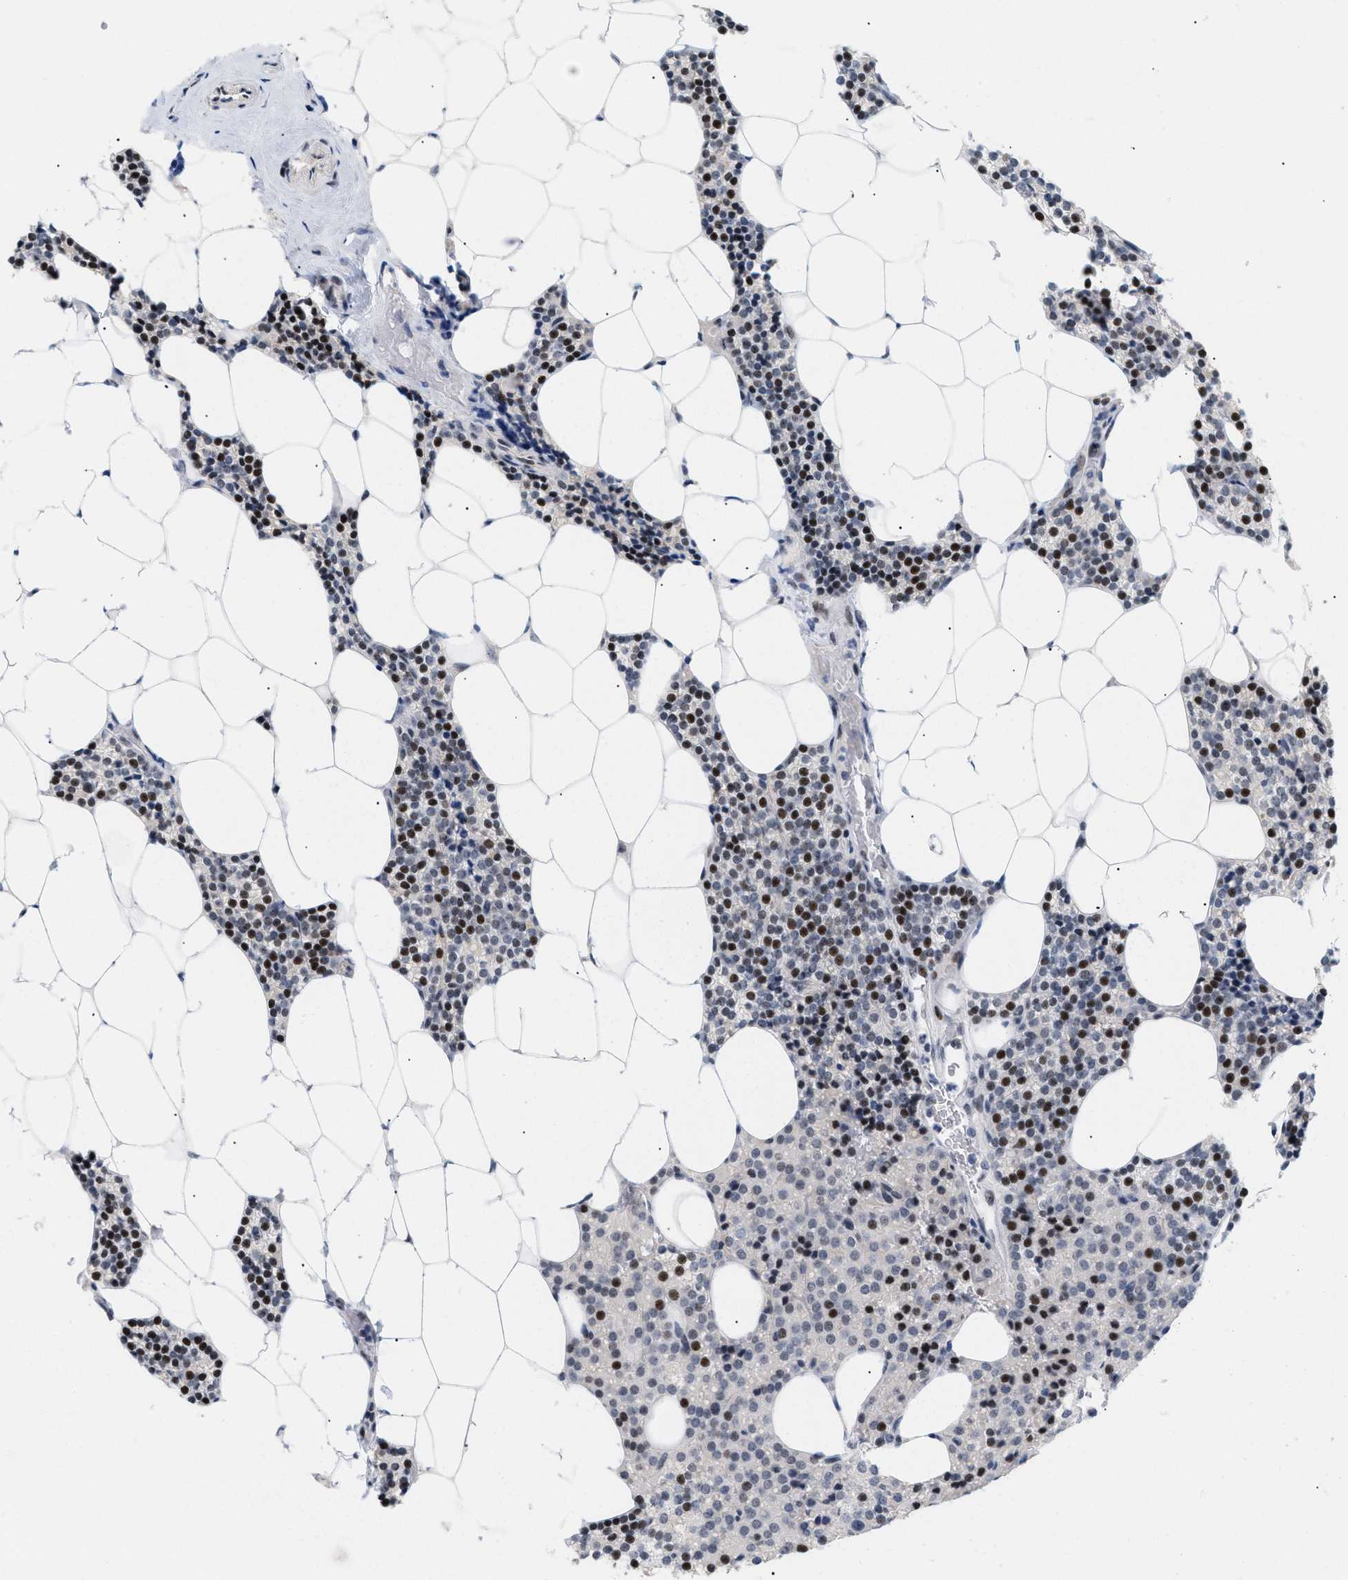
{"staining": {"intensity": "strong", "quantity": "<25%", "location": "nuclear"}, "tissue": "parathyroid gland", "cell_type": "Glandular cells", "image_type": "normal", "snomed": [{"axis": "morphology", "description": "Normal tissue, NOS"}, {"axis": "morphology", "description": "Adenoma, NOS"}, {"axis": "topography", "description": "Parathyroid gland"}], "caption": "Normal parathyroid gland shows strong nuclear staining in about <25% of glandular cells, visualized by immunohistochemistry.", "gene": "PPARD", "patient": {"sex": "female", "age": 70}}